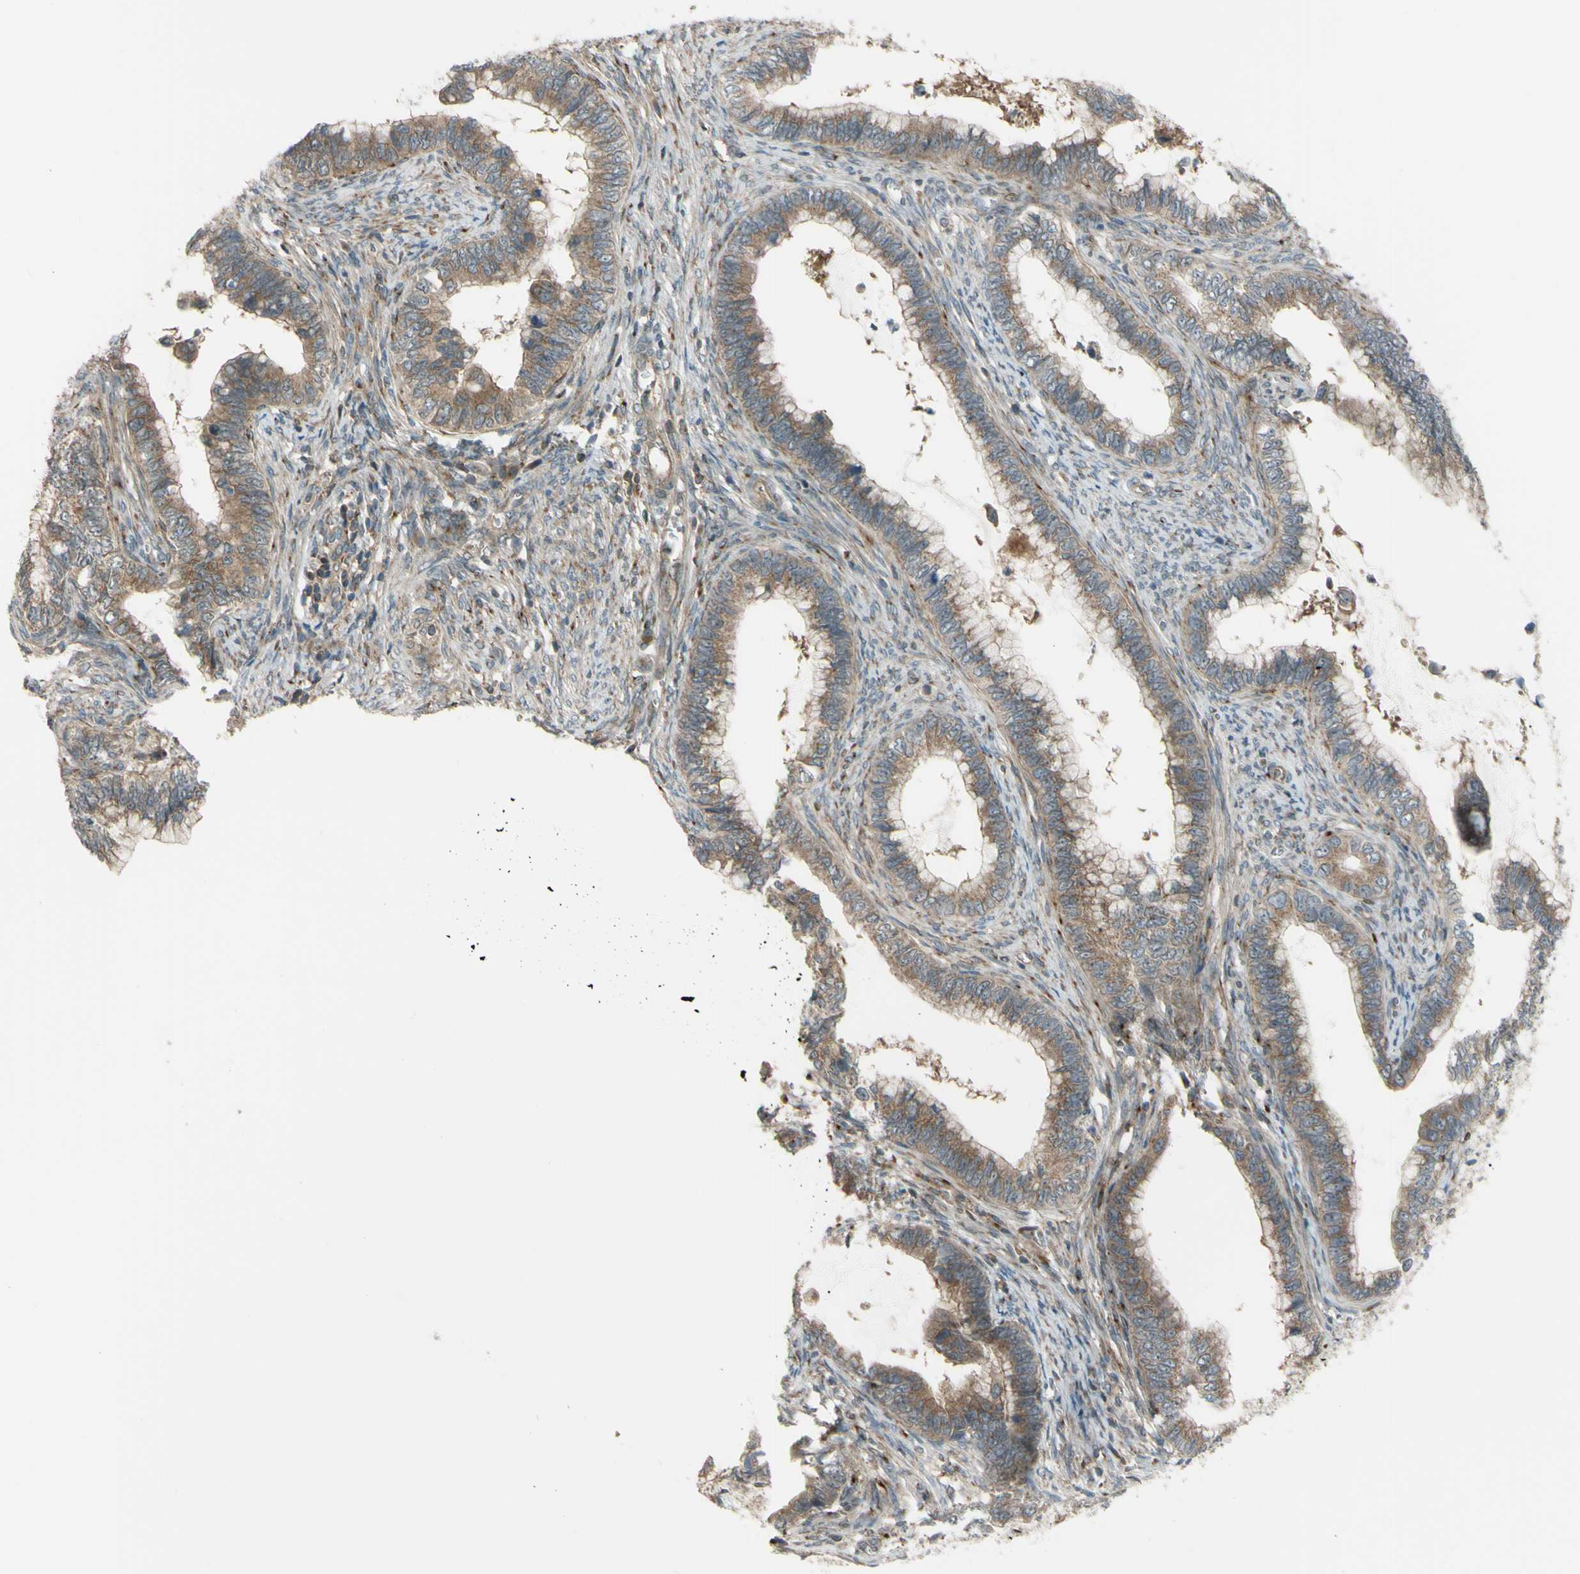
{"staining": {"intensity": "weak", "quantity": "25%-75%", "location": "cytoplasmic/membranous,nuclear"}, "tissue": "cervical cancer", "cell_type": "Tumor cells", "image_type": "cancer", "snomed": [{"axis": "morphology", "description": "Adenocarcinoma, NOS"}, {"axis": "topography", "description": "Cervix"}], "caption": "A brown stain shows weak cytoplasmic/membranous and nuclear expression of a protein in cervical cancer (adenocarcinoma) tumor cells.", "gene": "FLII", "patient": {"sex": "female", "age": 44}}